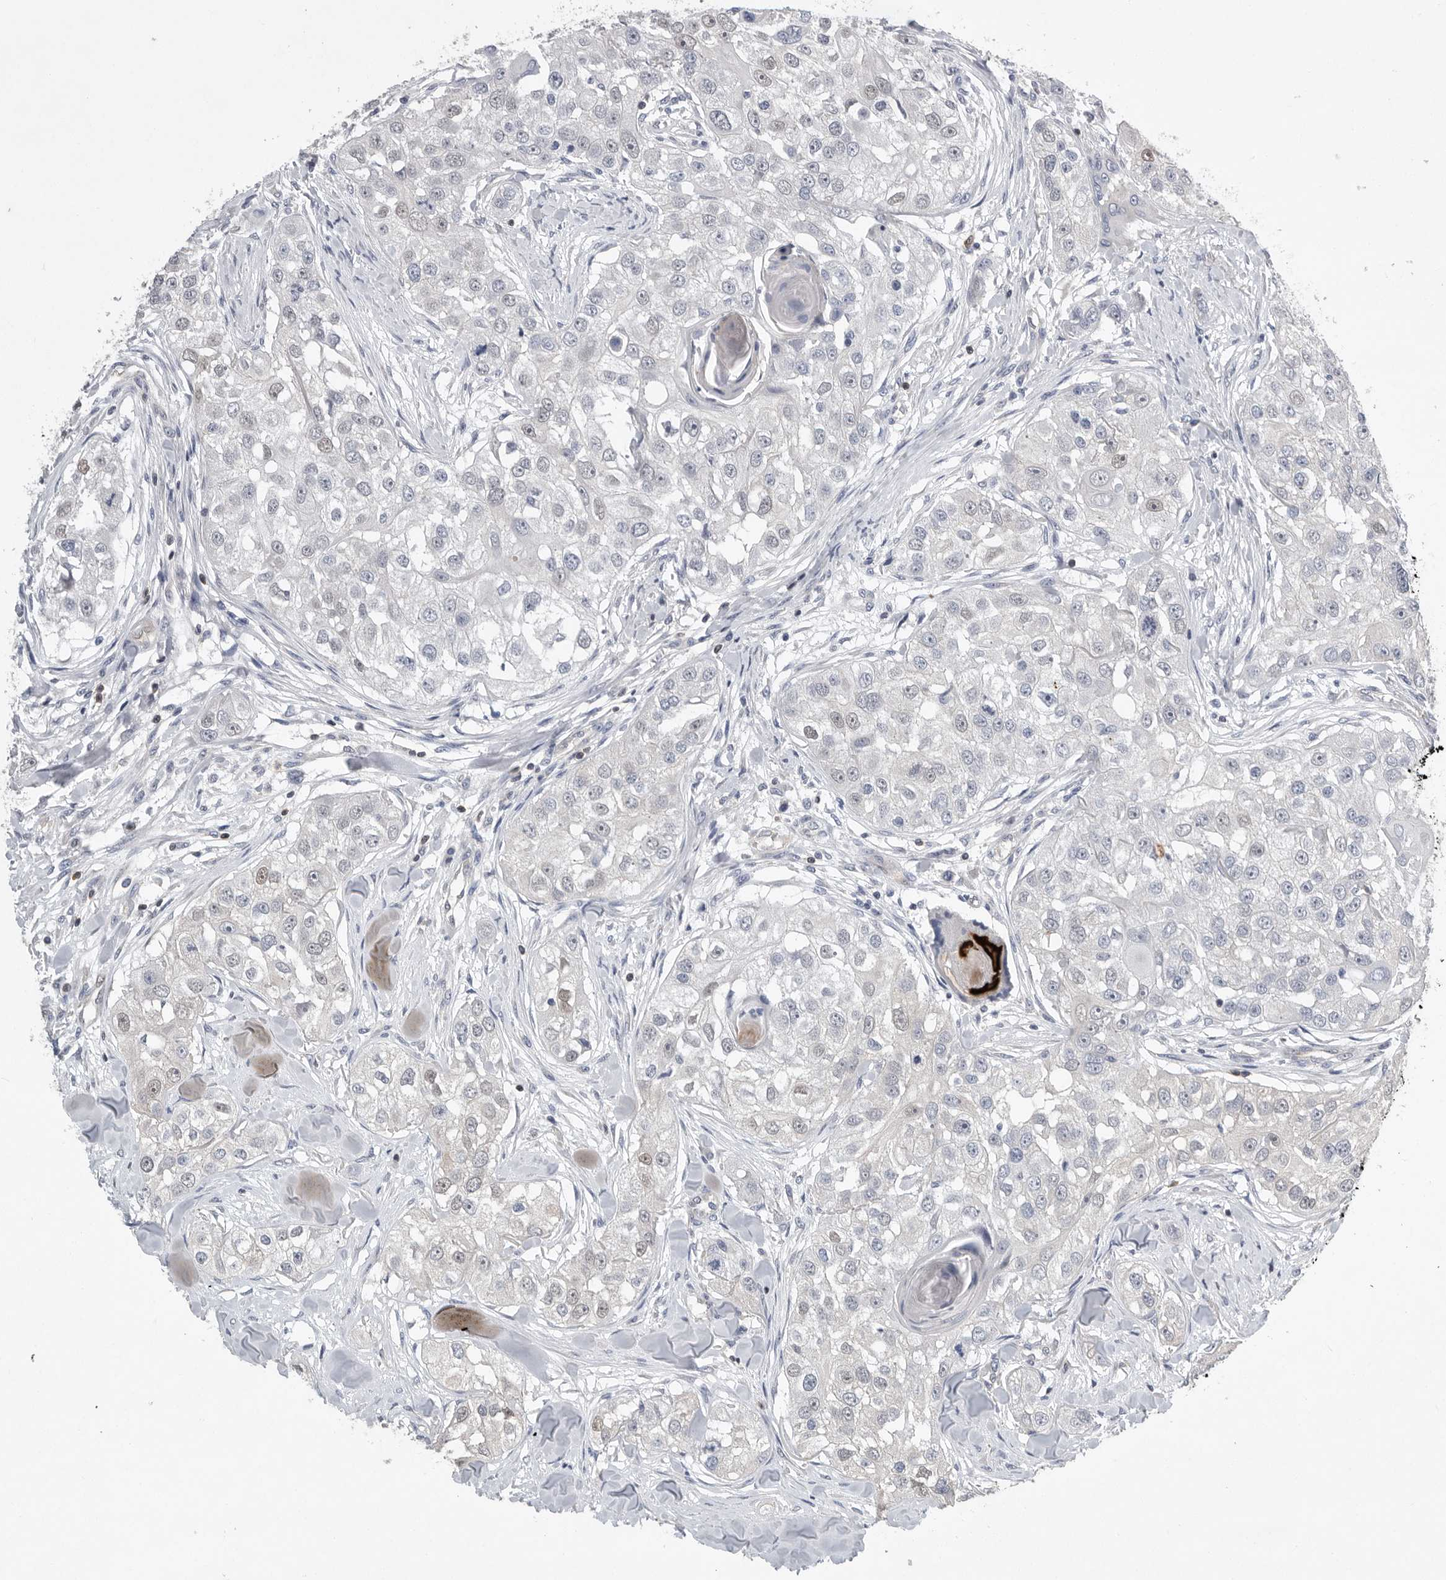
{"staining": {"intensity": "weak", "quantity": "<25%", "location": "nuclear"}, "tissue": "head and neck cancer", "cell_type": "Tumor cells", "image_type": "cancer", "snomed": [{"axis": "morphology", "description": "Normal tissue, NOS"}, {"axis": "morphology", "description": "Squamous cell carcinoma, NOS"}, {"axis": "topography", "description": "Skeletal muscle"}, {"axis": "topography", "description": "Head-Neck"}], "caption": "Immunohistochemical staining of human head and neck cancer reveals no significant staining in tumor cells. Nuclei are stained in blue.", "gene": "PDCD4", "patient": {"sex": "male", "age": 51}}